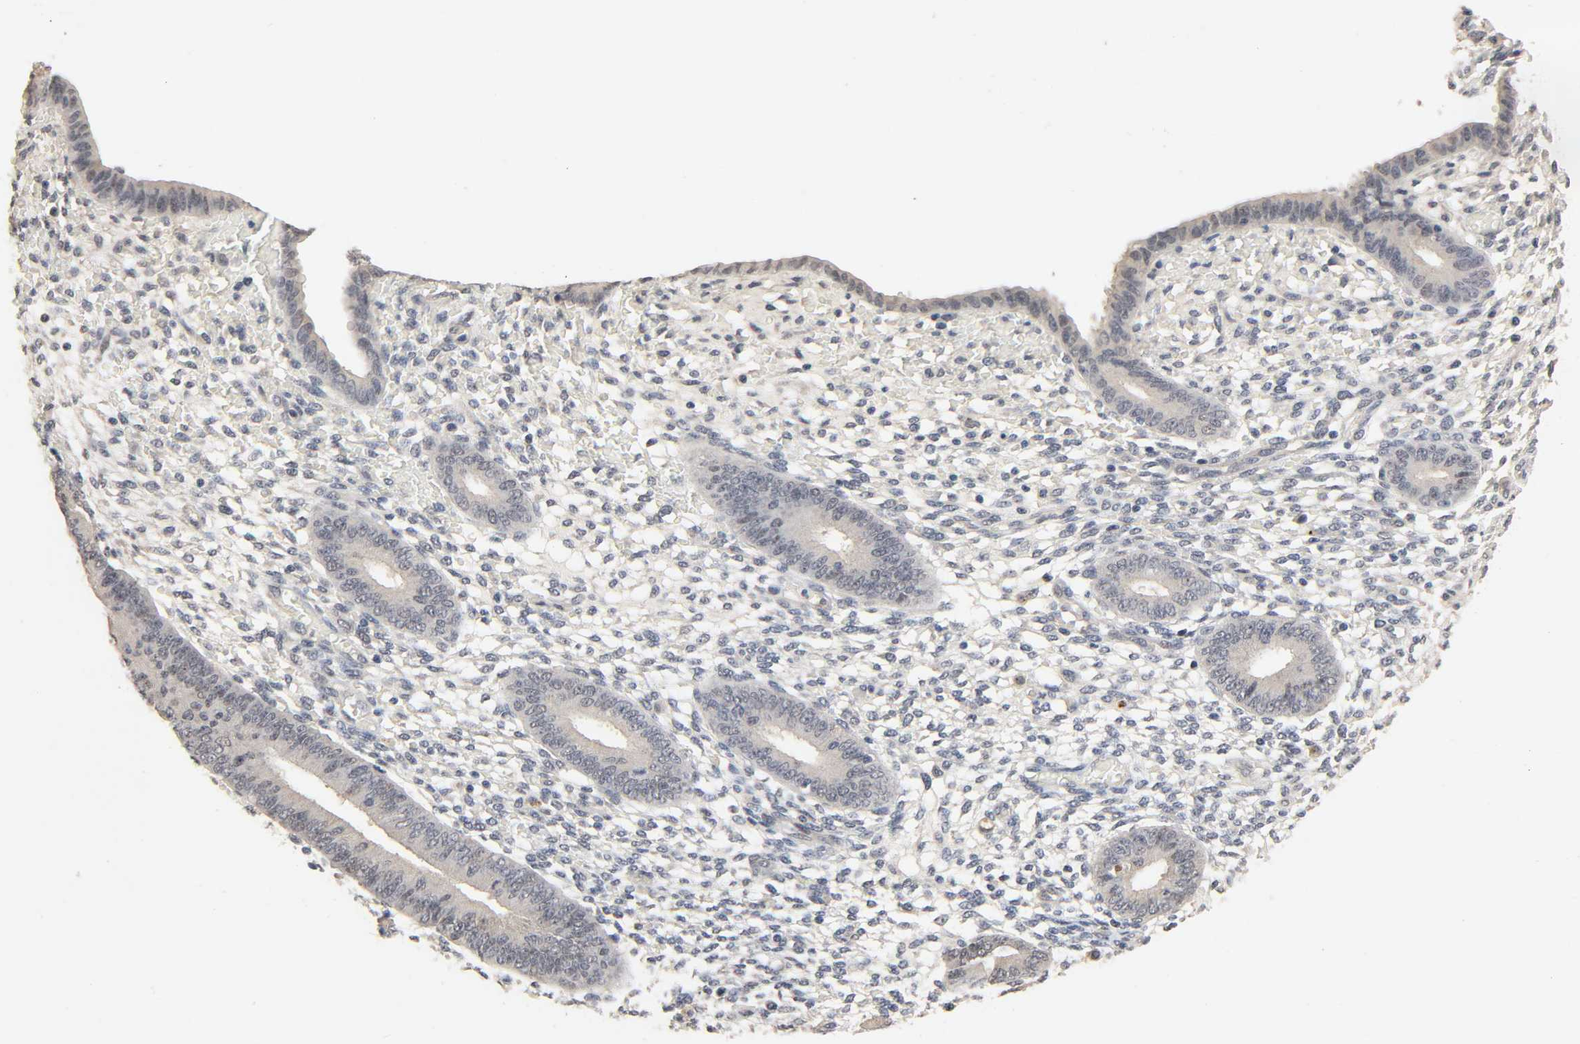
{"staining": {"intensity": "negative", "quantity": "none", "location": "none"}, "tissue": "endometrium", "cell_type": "Cells in endometrial stroma", "image_type": "normal", "snomed": [{"axis": "morphology", "description": "Normal tissue, NOS"}, {"axis": "topography", "description": "Endometrium"}], "caption": "DAB immunohistochemical staining of benign endometrium shows no significant expression in cells in endometrial stroma.", "gene": "MAGEA8", "patient": {"sex": "female", "age": 42}}